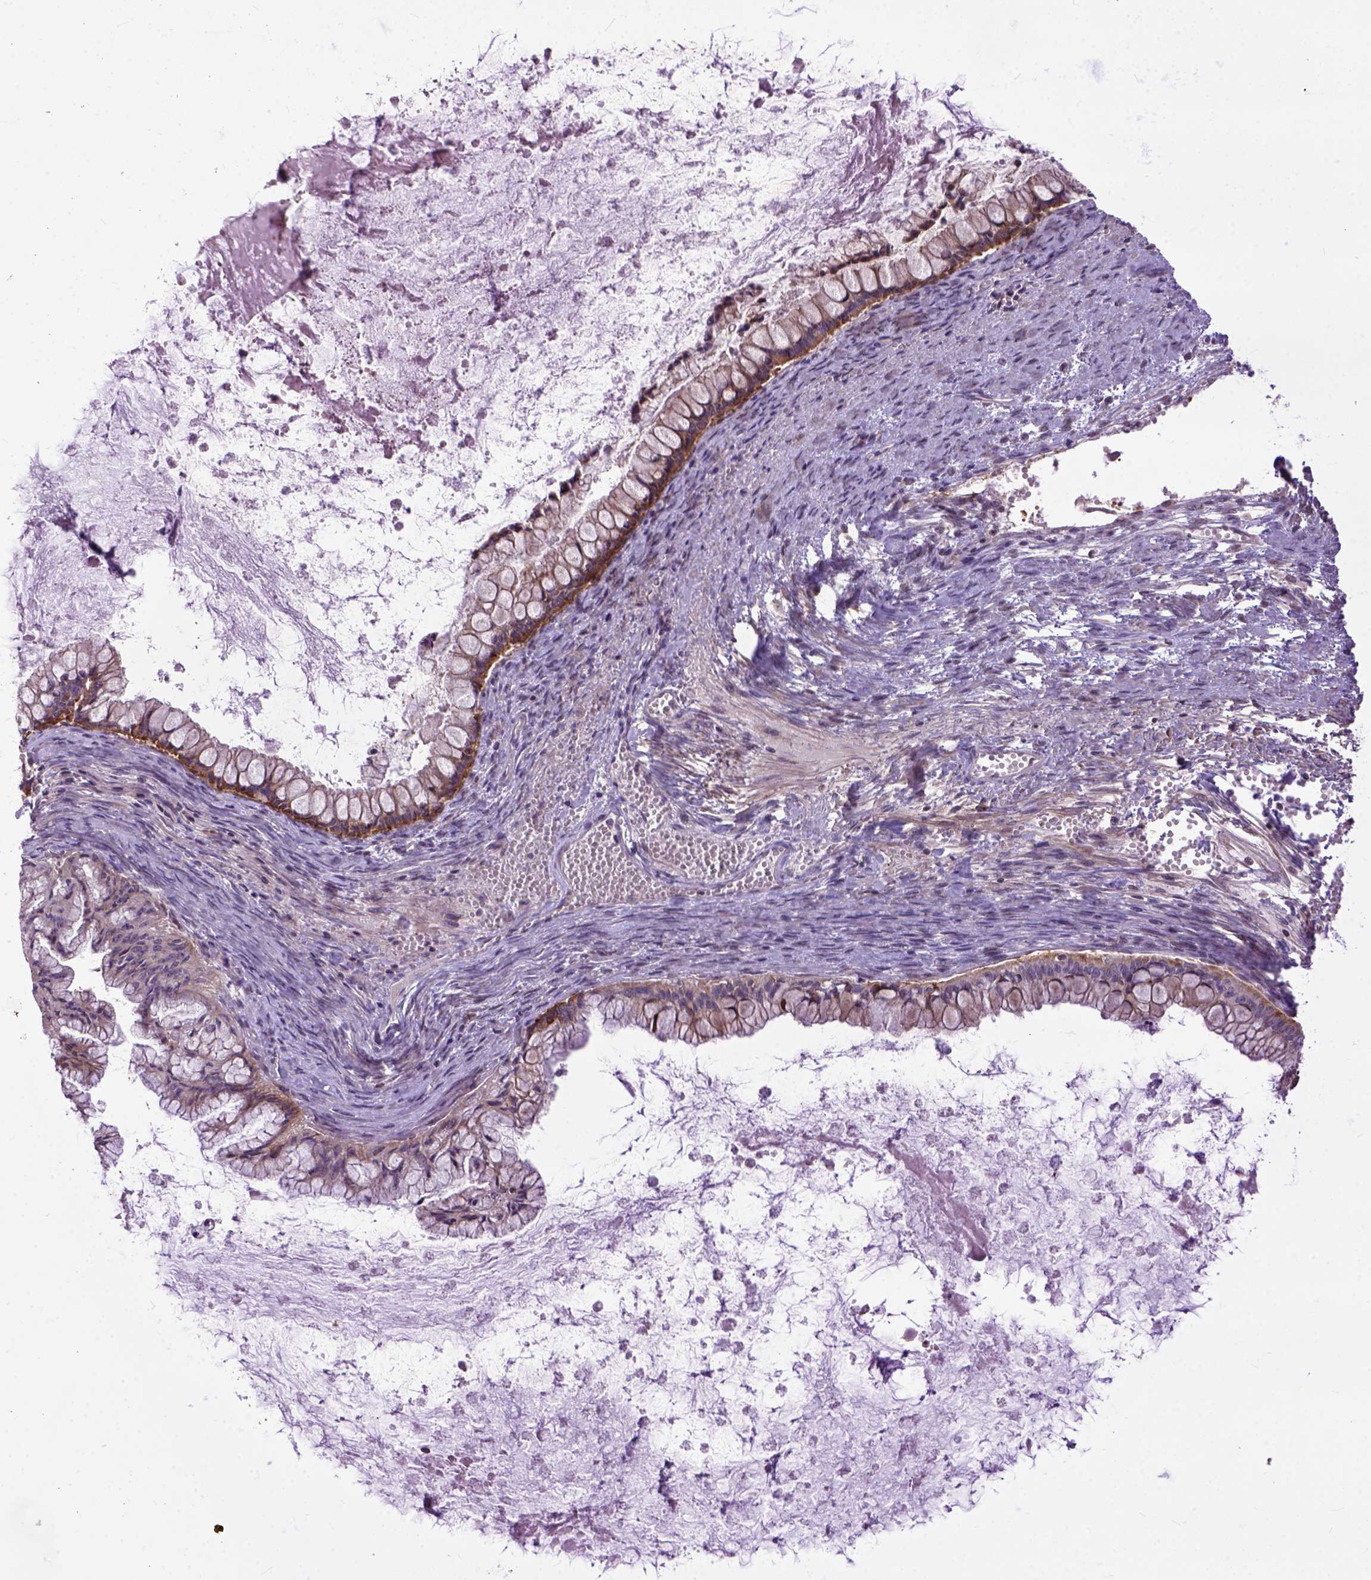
{"staining": {"intensity": "moderate", "quantity": ">75%", "location": "cytoplasmic/membranous"}, "tissue": "ovarian cancer", "cell_type": "Tumor cells", "image_type": "cancer", "snomed": [{"axis": "morphology", "description": "Cystadenocarcinoma, mucinous, NOS"}, {"axis": "topography", "description": "Ovary"}], "caption": "A medium amount of moderate cytoplasmic/membranous staining is seen in about >75% of tumor cells in ovarian cancer tissue.", "gene": "CPNE1", "patient": {"sex": "female", "age": 67}}